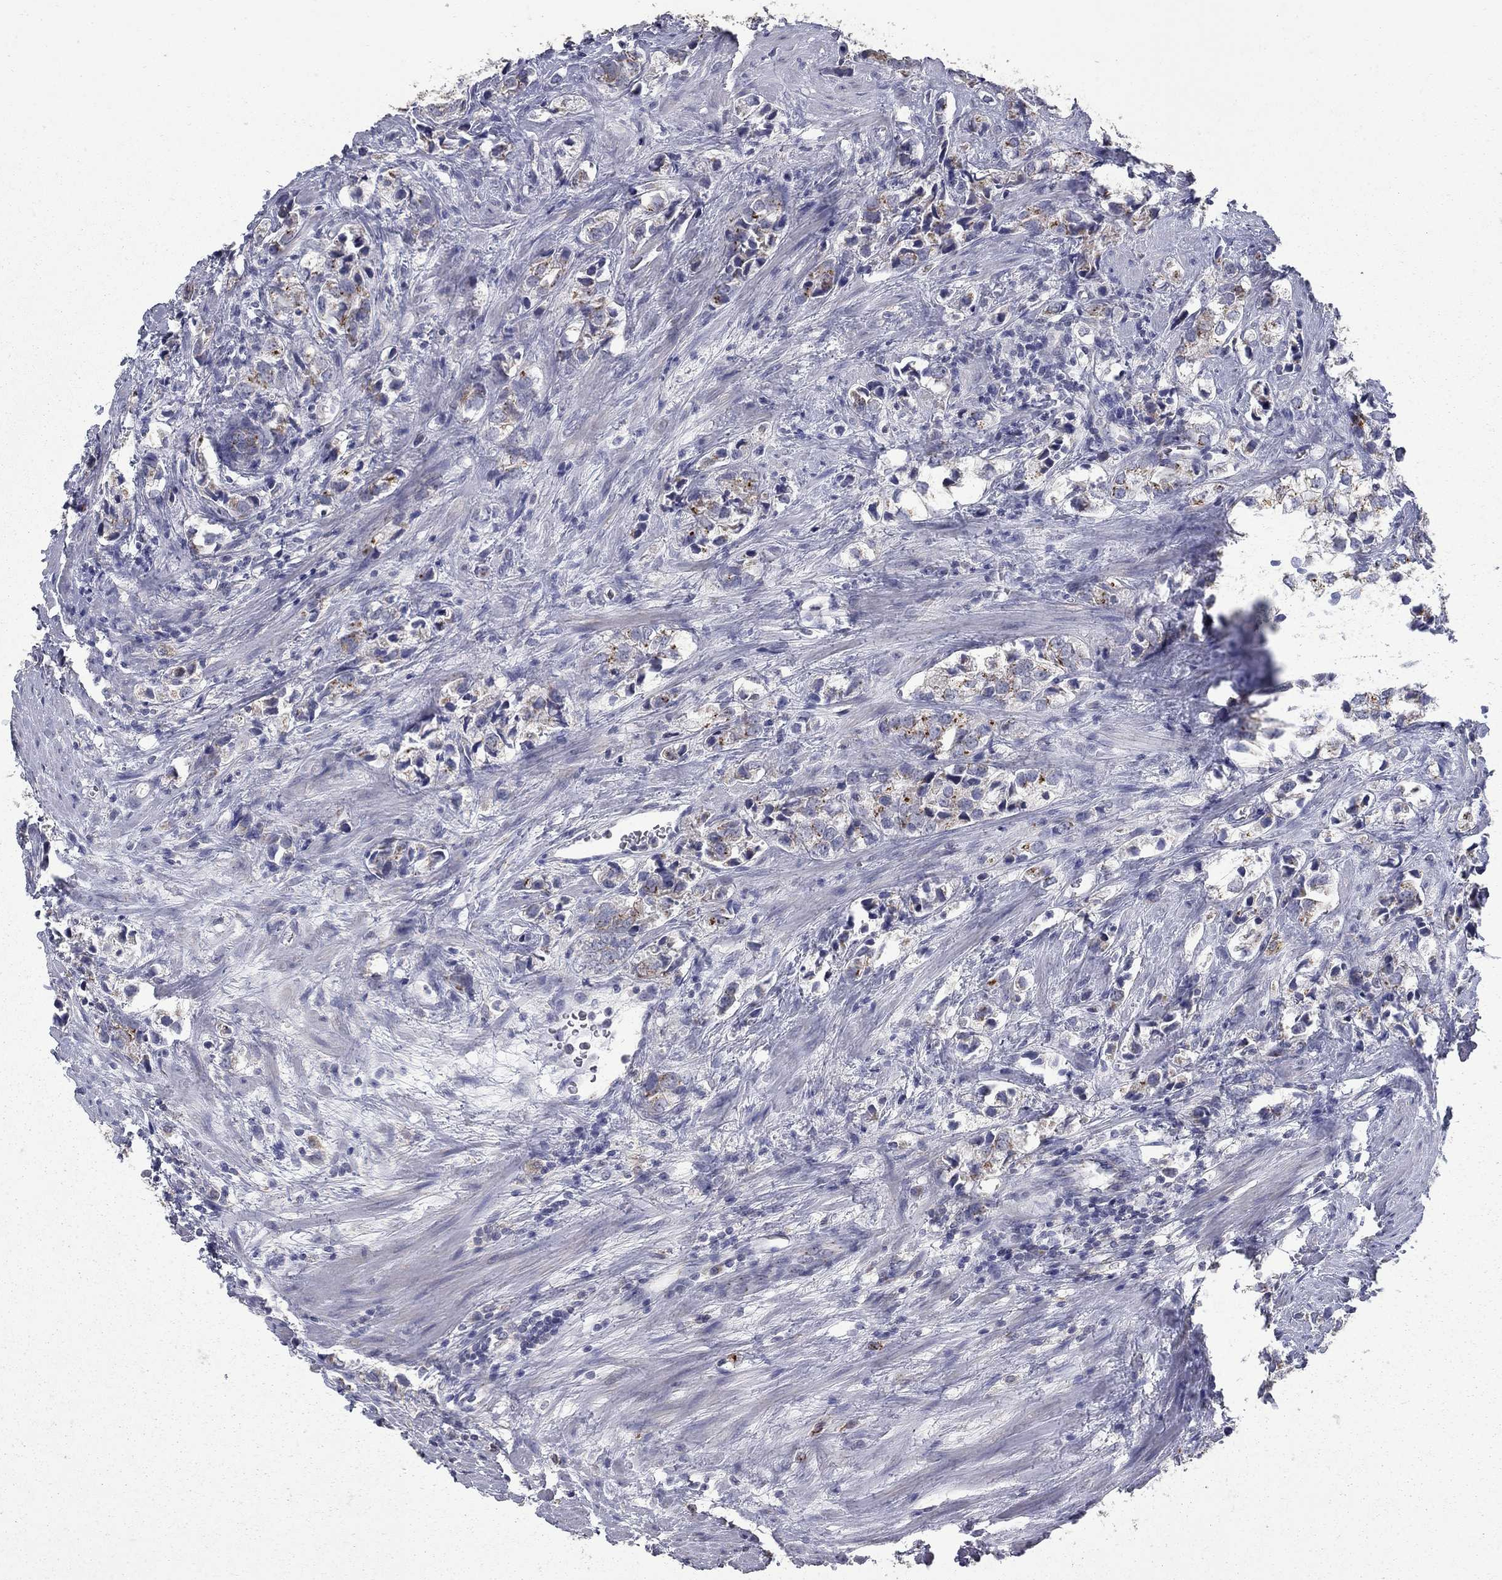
{"staining": {"intensity": "strong", "quantity": "<25%", "location": "cytoplasmic/membranous"}, "tissue": "prostate cancer", "cell_type": "Tumor cells", "image_type": "cancer", "snomed": [{"axis": "morphology", "description": "Adenocarcinoma, NOS"}, {"axis": "topography", "description": "Prostate and seminal vesicle, NOS"}], "caption": "Immunohistochemistry (IHC) staining of prostate adenocarcinoma, which displays medium levels of strong cytoplasmic/membranous expression in approximately <25% of tumor cells indicating strong cytoplasmic/membranous protein positivity. The staining was performed using DAB (3,3'-diaminobenzidine) (brown) for protein detection and nuclei were counterstained in hematoxylin (blue).", "gene": "KIAA0319L", "patient": {"sex": "male", "age": 63}}